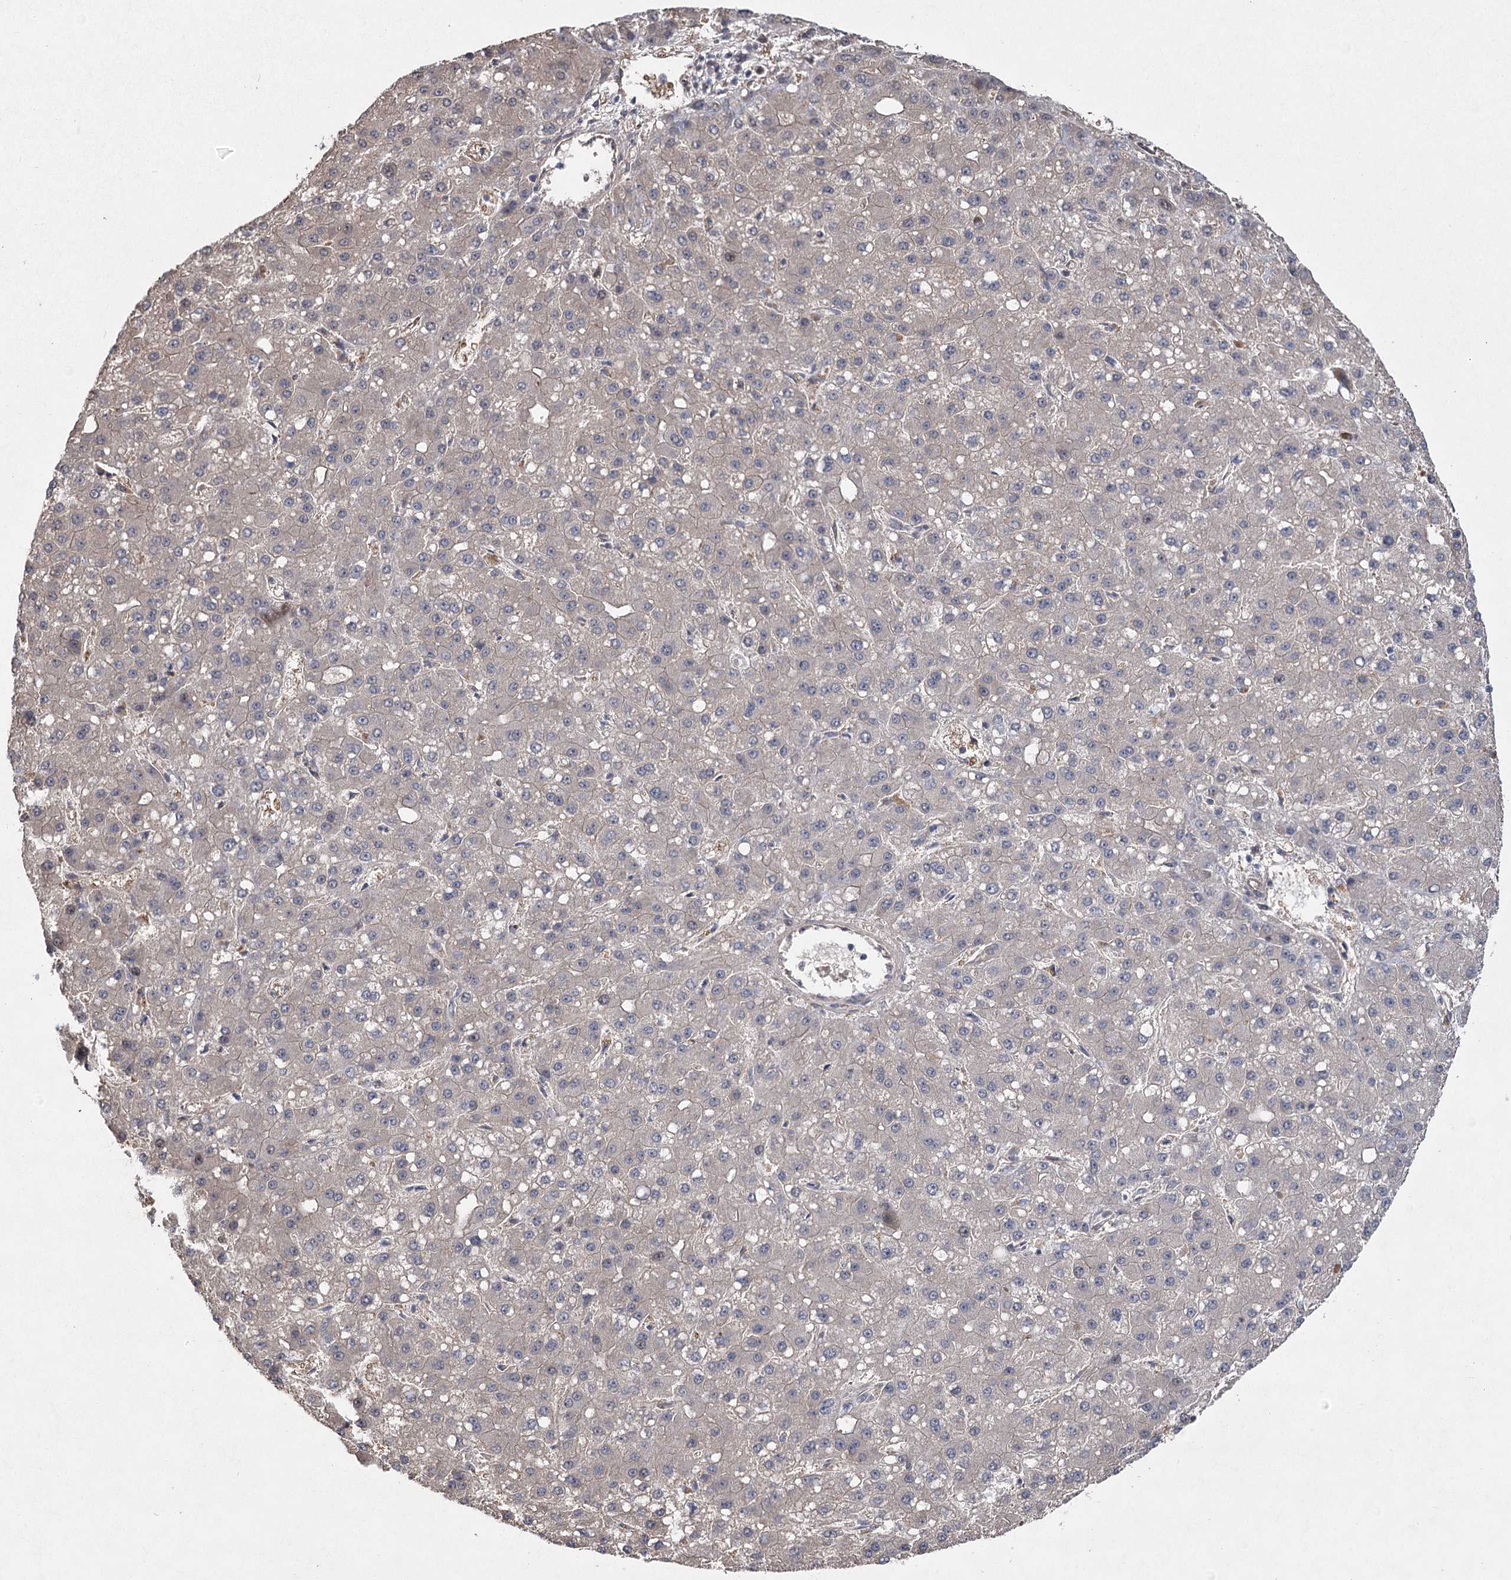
{"staining": {"intensity": "negative", "quantity": "none", "location": "none"}, "tissue": "liver cancer", "cell_type": "Tumor cells", "image_type": "cancer", "snomed": [{"axis": "morphology", "description": "Carcinoma, Hepatocellular, NOS"}, {"axis": "topography", "description": "Liver"}], "caption": "DAB (3,3'-diaminobenzidine) immunohistochemical staining of human hepatocellular carcinoma (liver) reveals no significant positivity in tumor cells.", "gene": "RWDD4", "patient": {"sex": "male", "age": 67}}